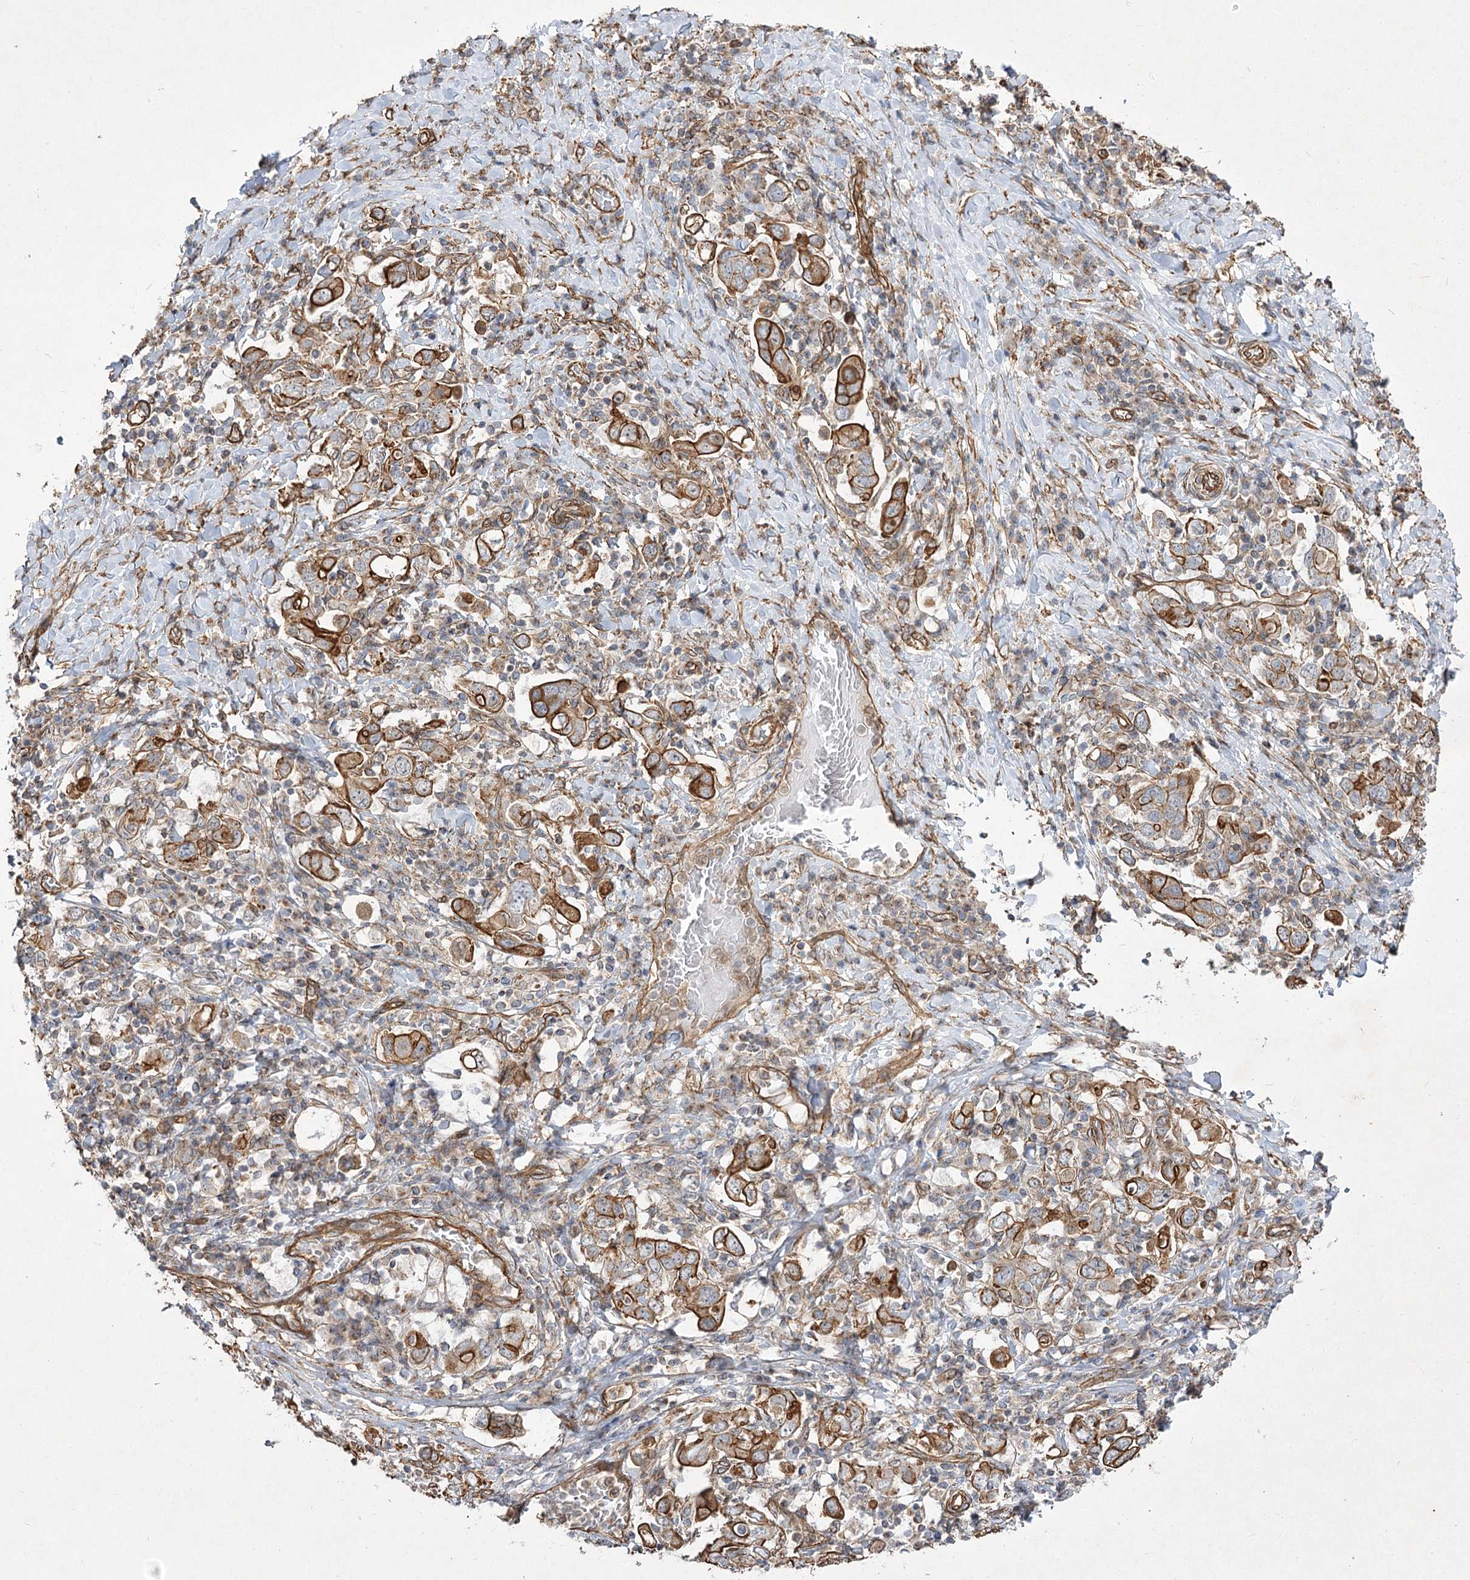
{"staining": {"intensity": "strong", "quantity": ">75%", "location": "cytoplasmic/membranous"}, "tissue": "stomach cancer", "cell_type": "Tumor cells", "image_type": "cancer", "snomed": [{"axis": "morphology", "description": "Adenocarcinoma, NOS"}, {"axis": "topography", "description": "Stomach, upper"}], "caption": "Protein staining of adenocarcinoma (stomach) tissue displays strong cytoplasmic/membranous expression in approximately >75% of tumor cells.", "gene": "SH3BP5L", "patient": {"sex": "male", "age": 62}}